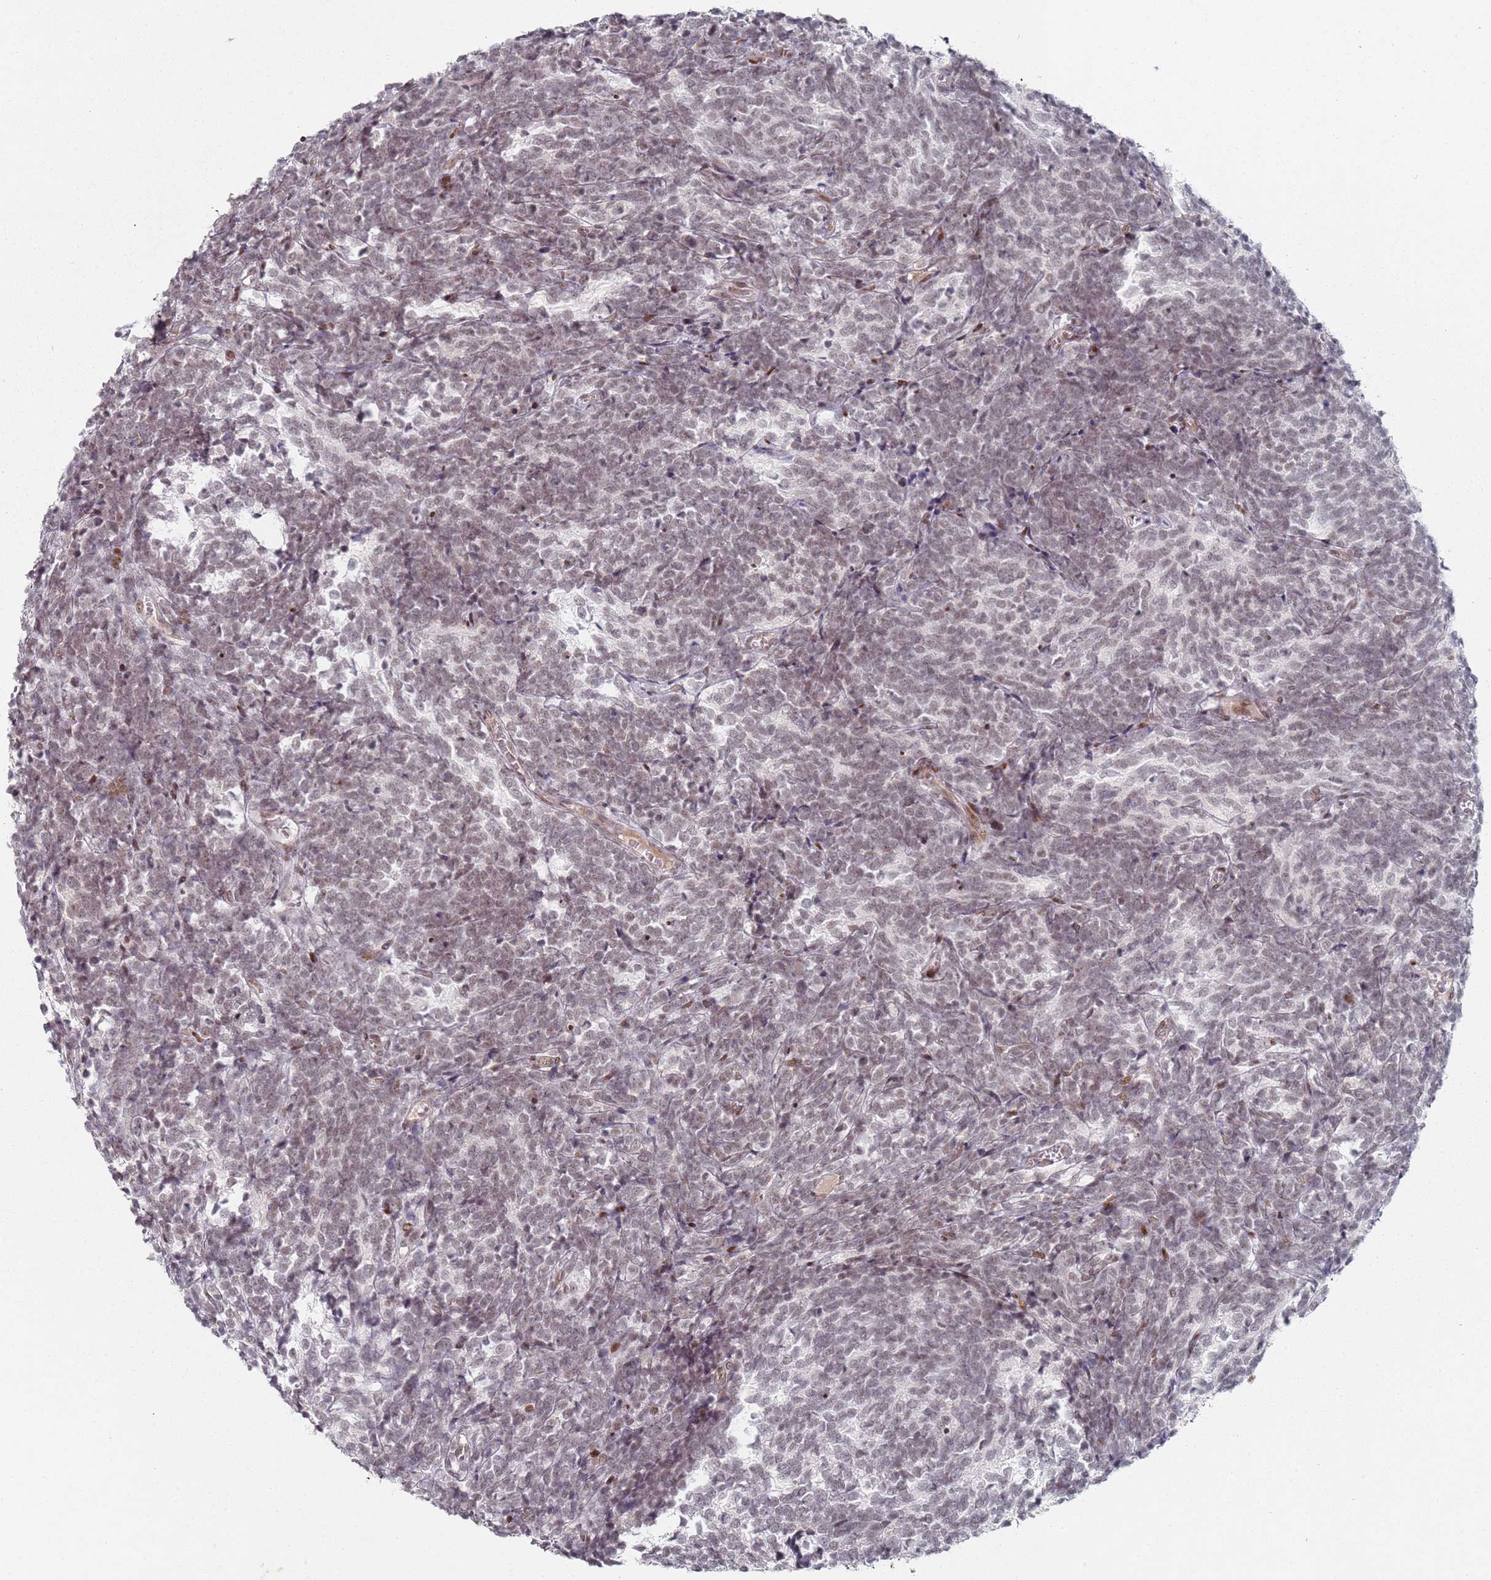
{"staining": {"intensity": "weak", "quantity": ">75%", "location": "nuclear"}, "tissue": "glioma", "cell_type": "Tumor cells", "image_type": "cancer", "snomed": [{"axis": "morphology", "description": "Glioma, malignant, Low grade"}, {"axis": "topography", "description": "Brain"}], "caption": "Immunohistochemistry image of human malignant glioma (low-grade) stained for a protein (brown), which displays low levels of weak nuclear staining in about >75% of tumor cells.", "gene": "ATF6B", "patient": {"sex": "female", "age": 1}}